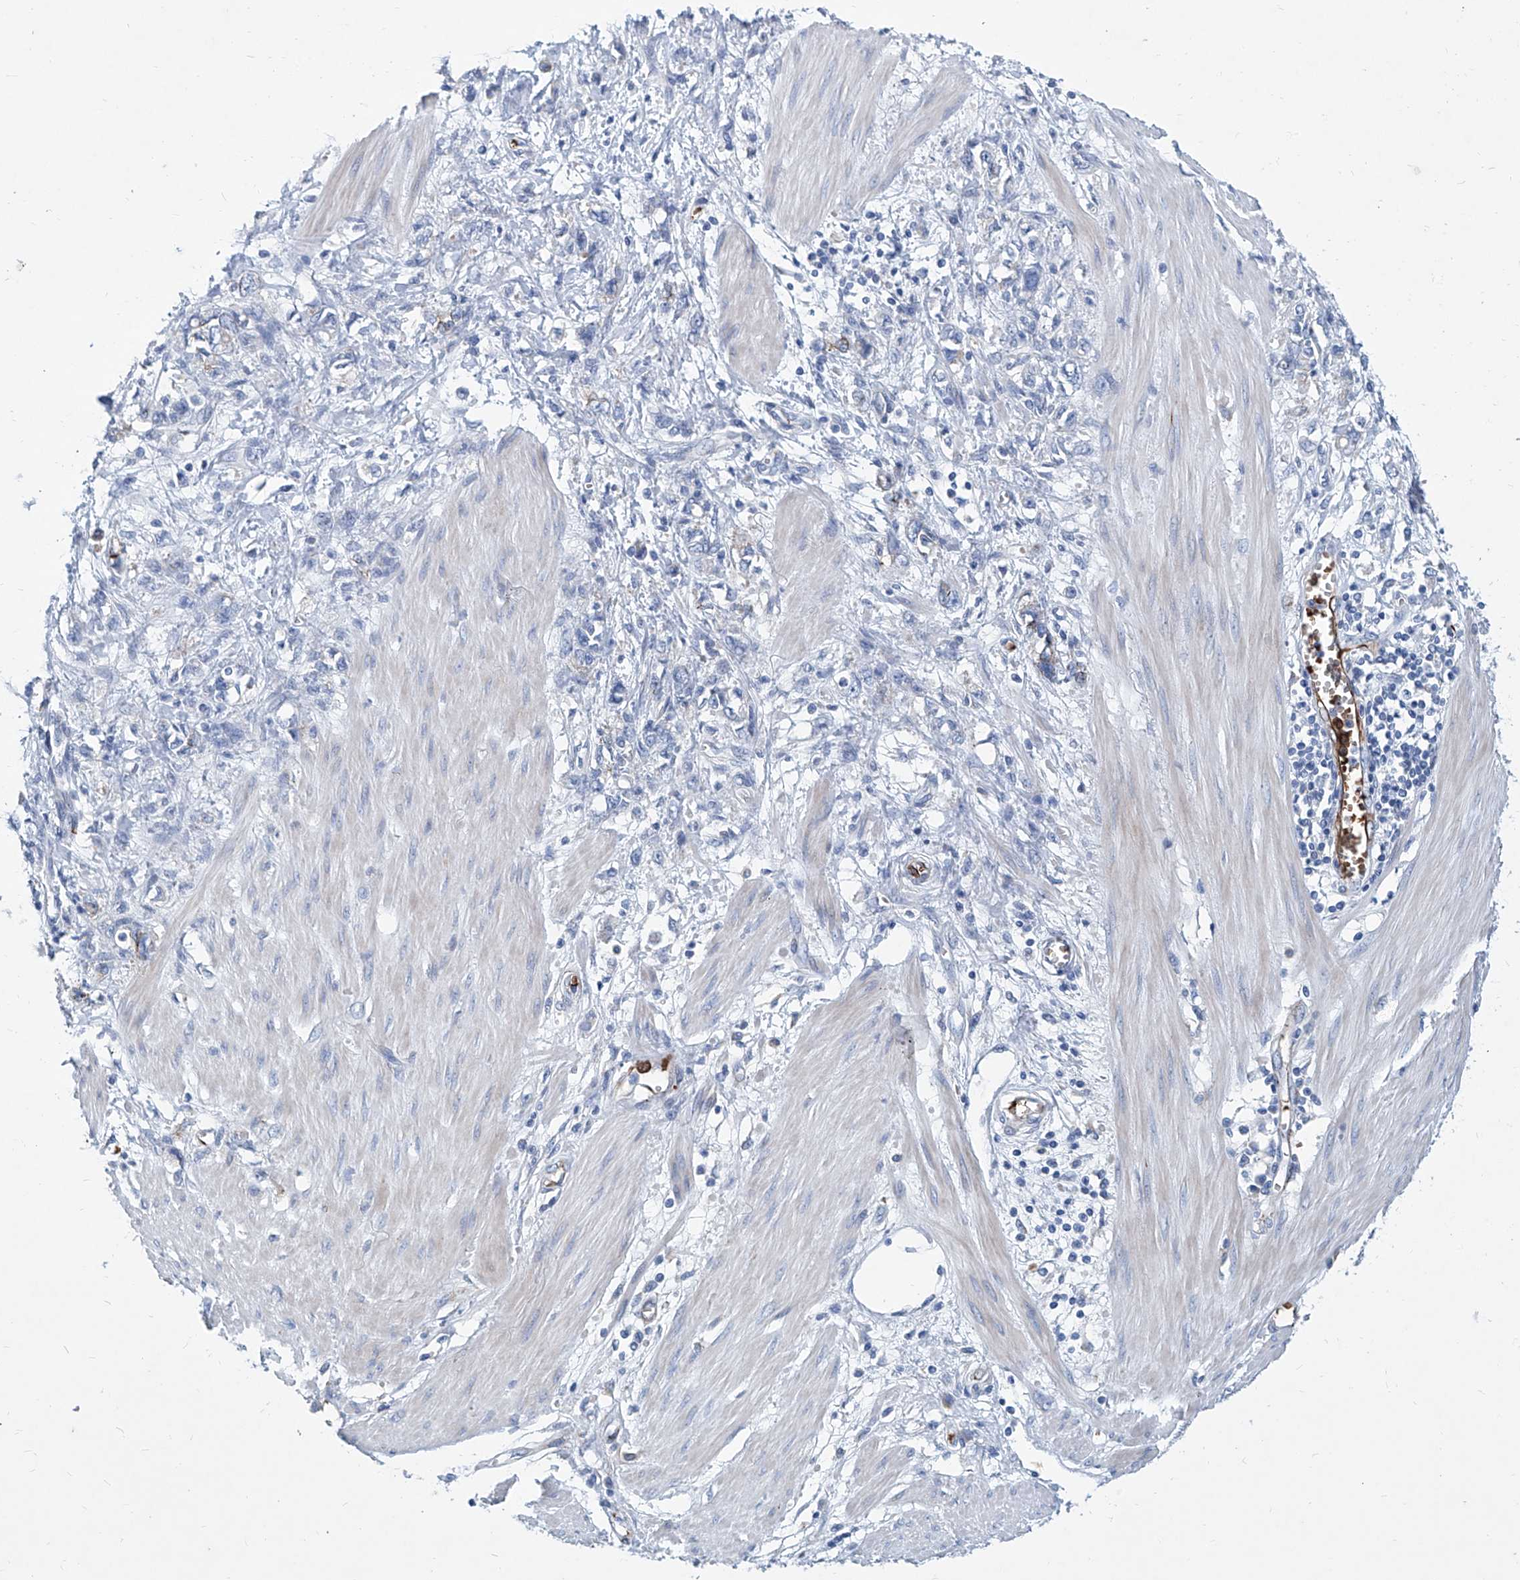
{"staining": {"intensity": "negative", "quantity": "none", "location": "none"}, "tissue": "stomach cancer", "cell_type": "Tumor cells", "image_type": "cancer", "snomed": [{"axis": "morphology", "description": "Adenocarcinoma, NOS"}, {"axis": "topography", "description": "Stomach"}], "caption": "Photomicrograph shows no significant protein staining in tumor cells of stomach cancer (adenocarcinoma).", "gene": "FPR2", "patient": {"sex": "female", "age": 76}}